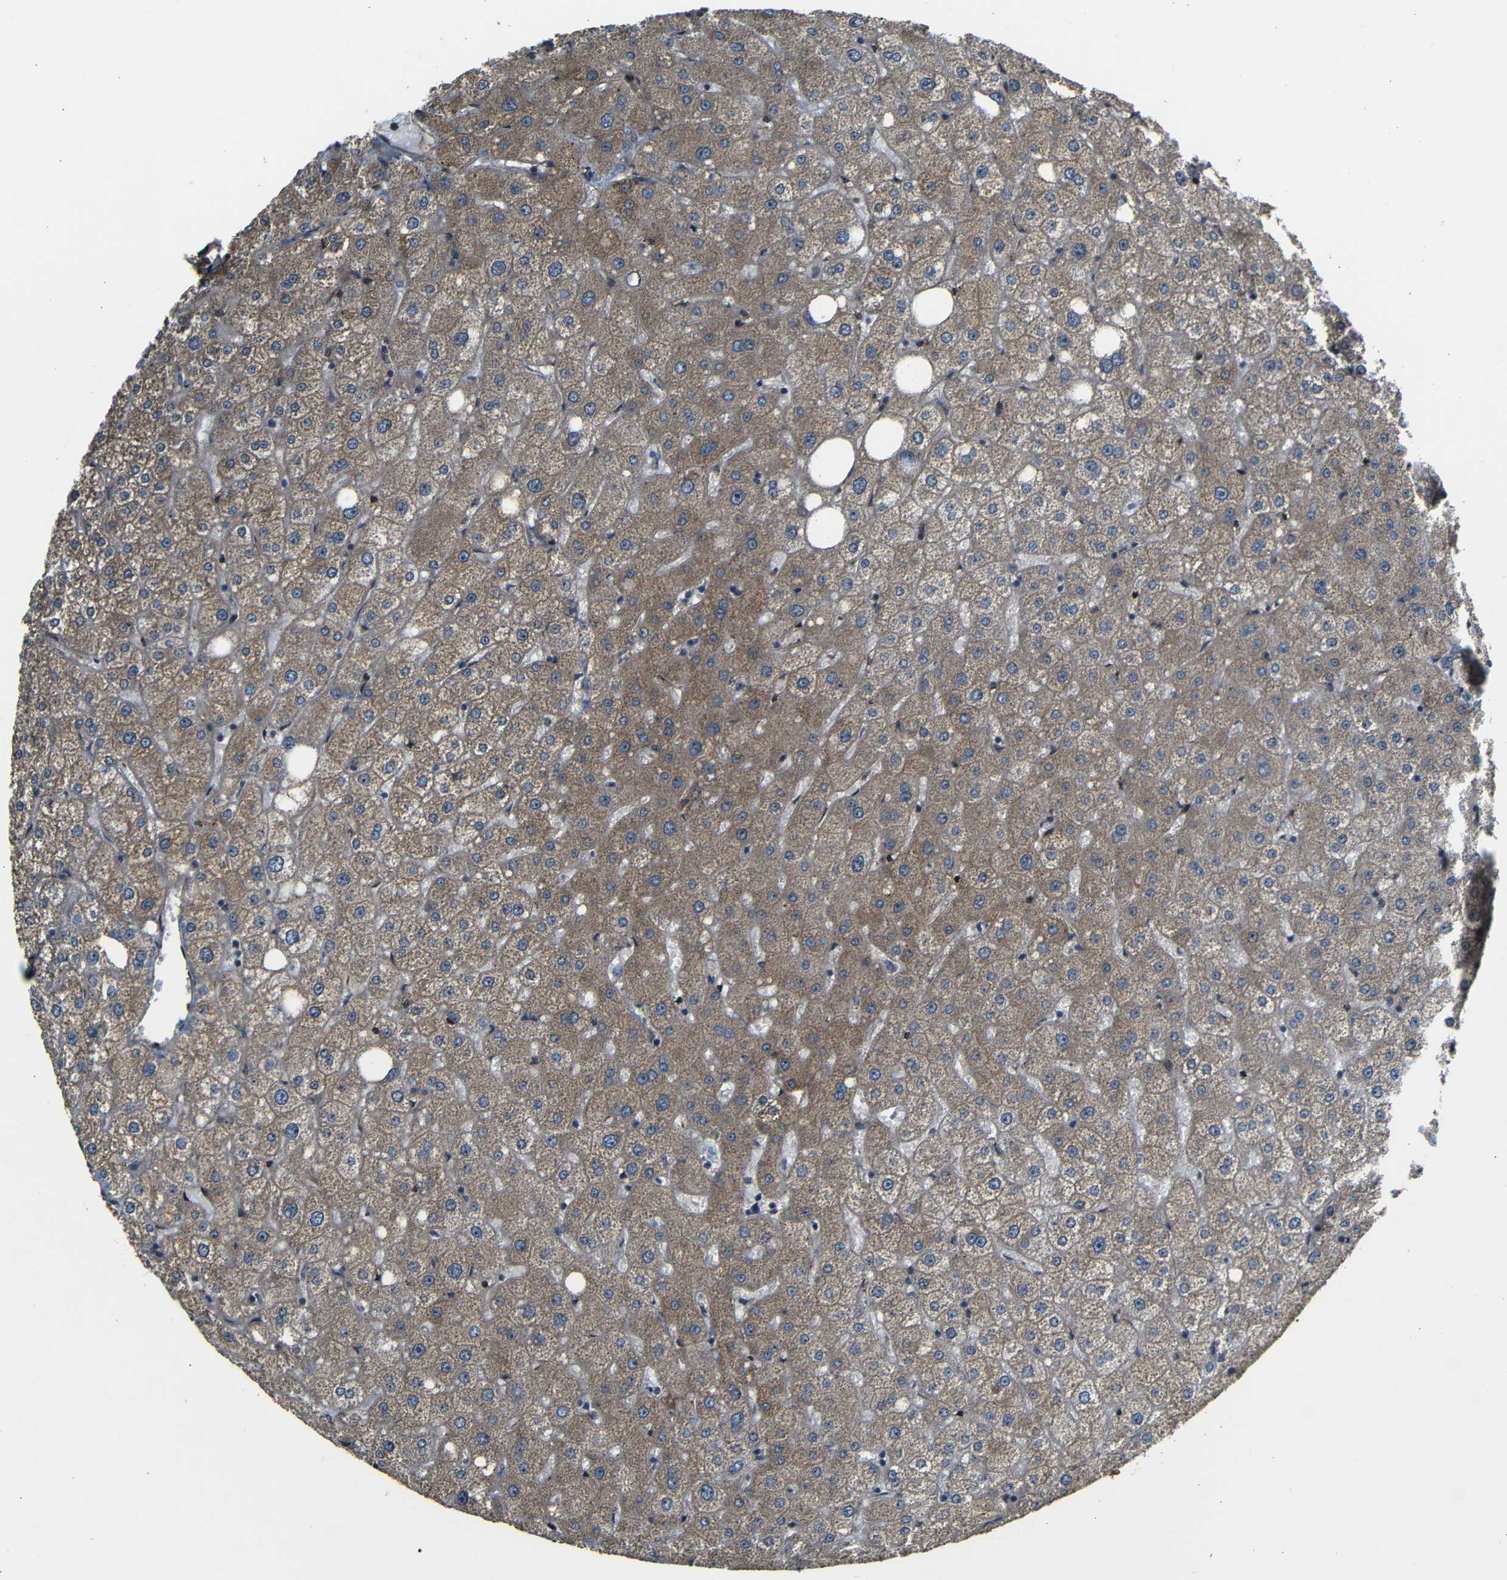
{"staining": {"intensity": "moderate", "quantity": ">75%", "location": "cytoplasmic/membranous"}, "tissue": "liver", "cell_type": "Hepatocytes", "image_type": "normal", "snomed": [{"axis": "morphology", "description": "Normal tissue, NOS"}, {"axis": "topography", "description": "Liver"}], "caption": "Immunohistochemical staining of benign human liver demonstrates medium levels of moderate cytoplasmic/membranous positivity in about >75% of hepatocytes. The protein of interest is stained brown, and the nuclei are stained in blue (DAB (3,3'-diaminobenzidine) IHC with brightfield microscopy, high magnification).", "gene": "RELL1", "patient": {"sex": "male", "age": 73}}